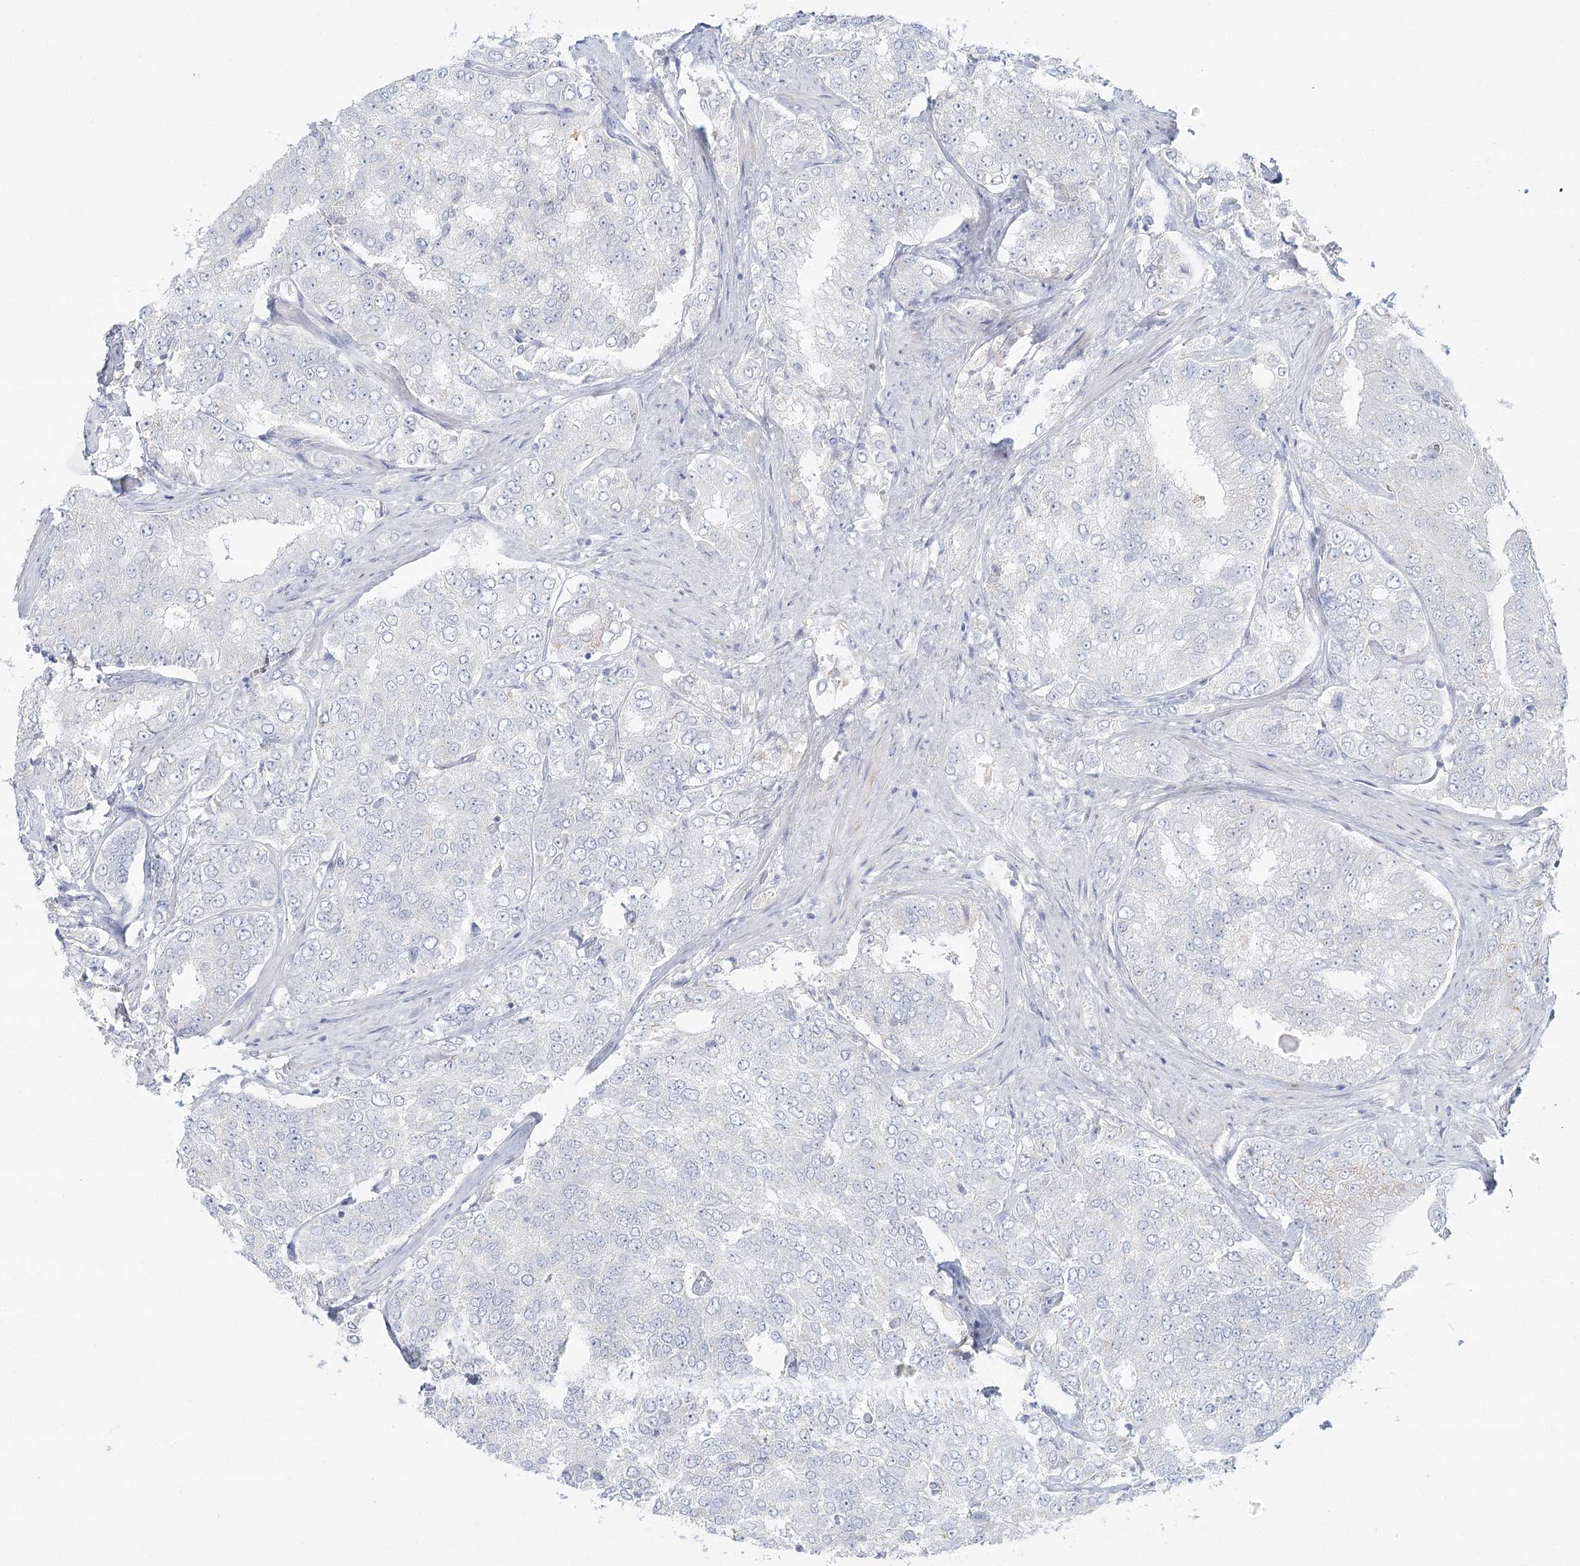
{"staining": {"intensity": "negative", "quantity": "none", "location": "none"}, "tissue": "prostate cancer", "cell_type": "Tumor cells", "image_type": "cancer", "snomed": [{"axis": "morphology", "description": "Adenocarcinoma, High grade"}, {"axis": "topography", "description": "Prostate"}], "caption": "The immunohistochemistry (IHC) micrograph has no significant staining in tumor cells of prostate cancer (adenocarcinoma (high-grade)) tissue.", "gene": "DMGDH", "patient": {"sex": "male", "age": 58}}